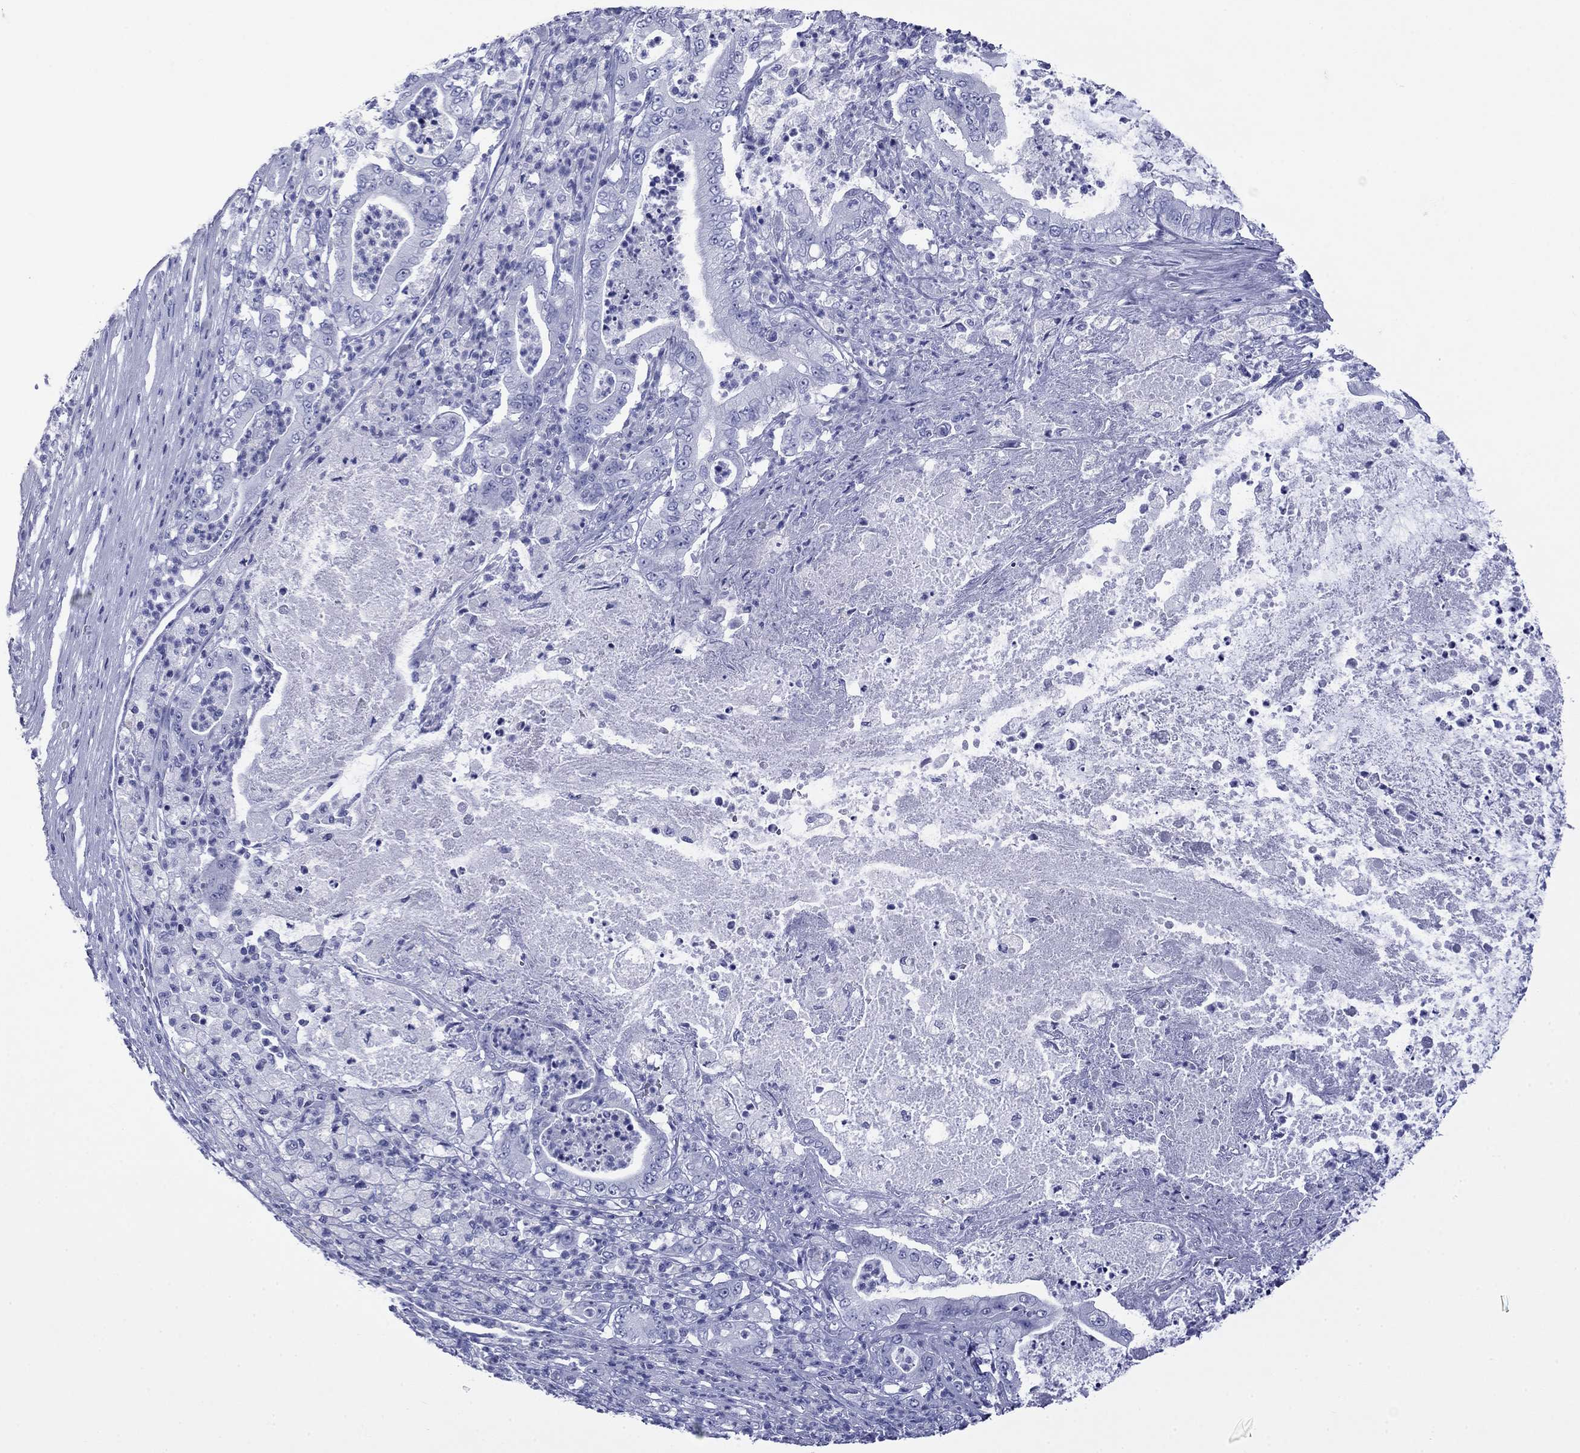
{"staining": {"intensity": "negative", "quantity": "none", "location": "none"}, "tissue": "pancreatic cancer", "cell_type": "Tumor cells", "image_type": "cancer", "snomed": [{"axis": "morphology", "description": "Adenocarcinoma, NOS"}, {"axis": "topography", "description": "Pancreas"}], "caption": "IHC image of adenocarcinoma (pancreatic) stained for a protein (brown), which reveals no positivity in tumor cells.", "gene": "ROM1", "patient": {"sex": "male", "age": 71}}